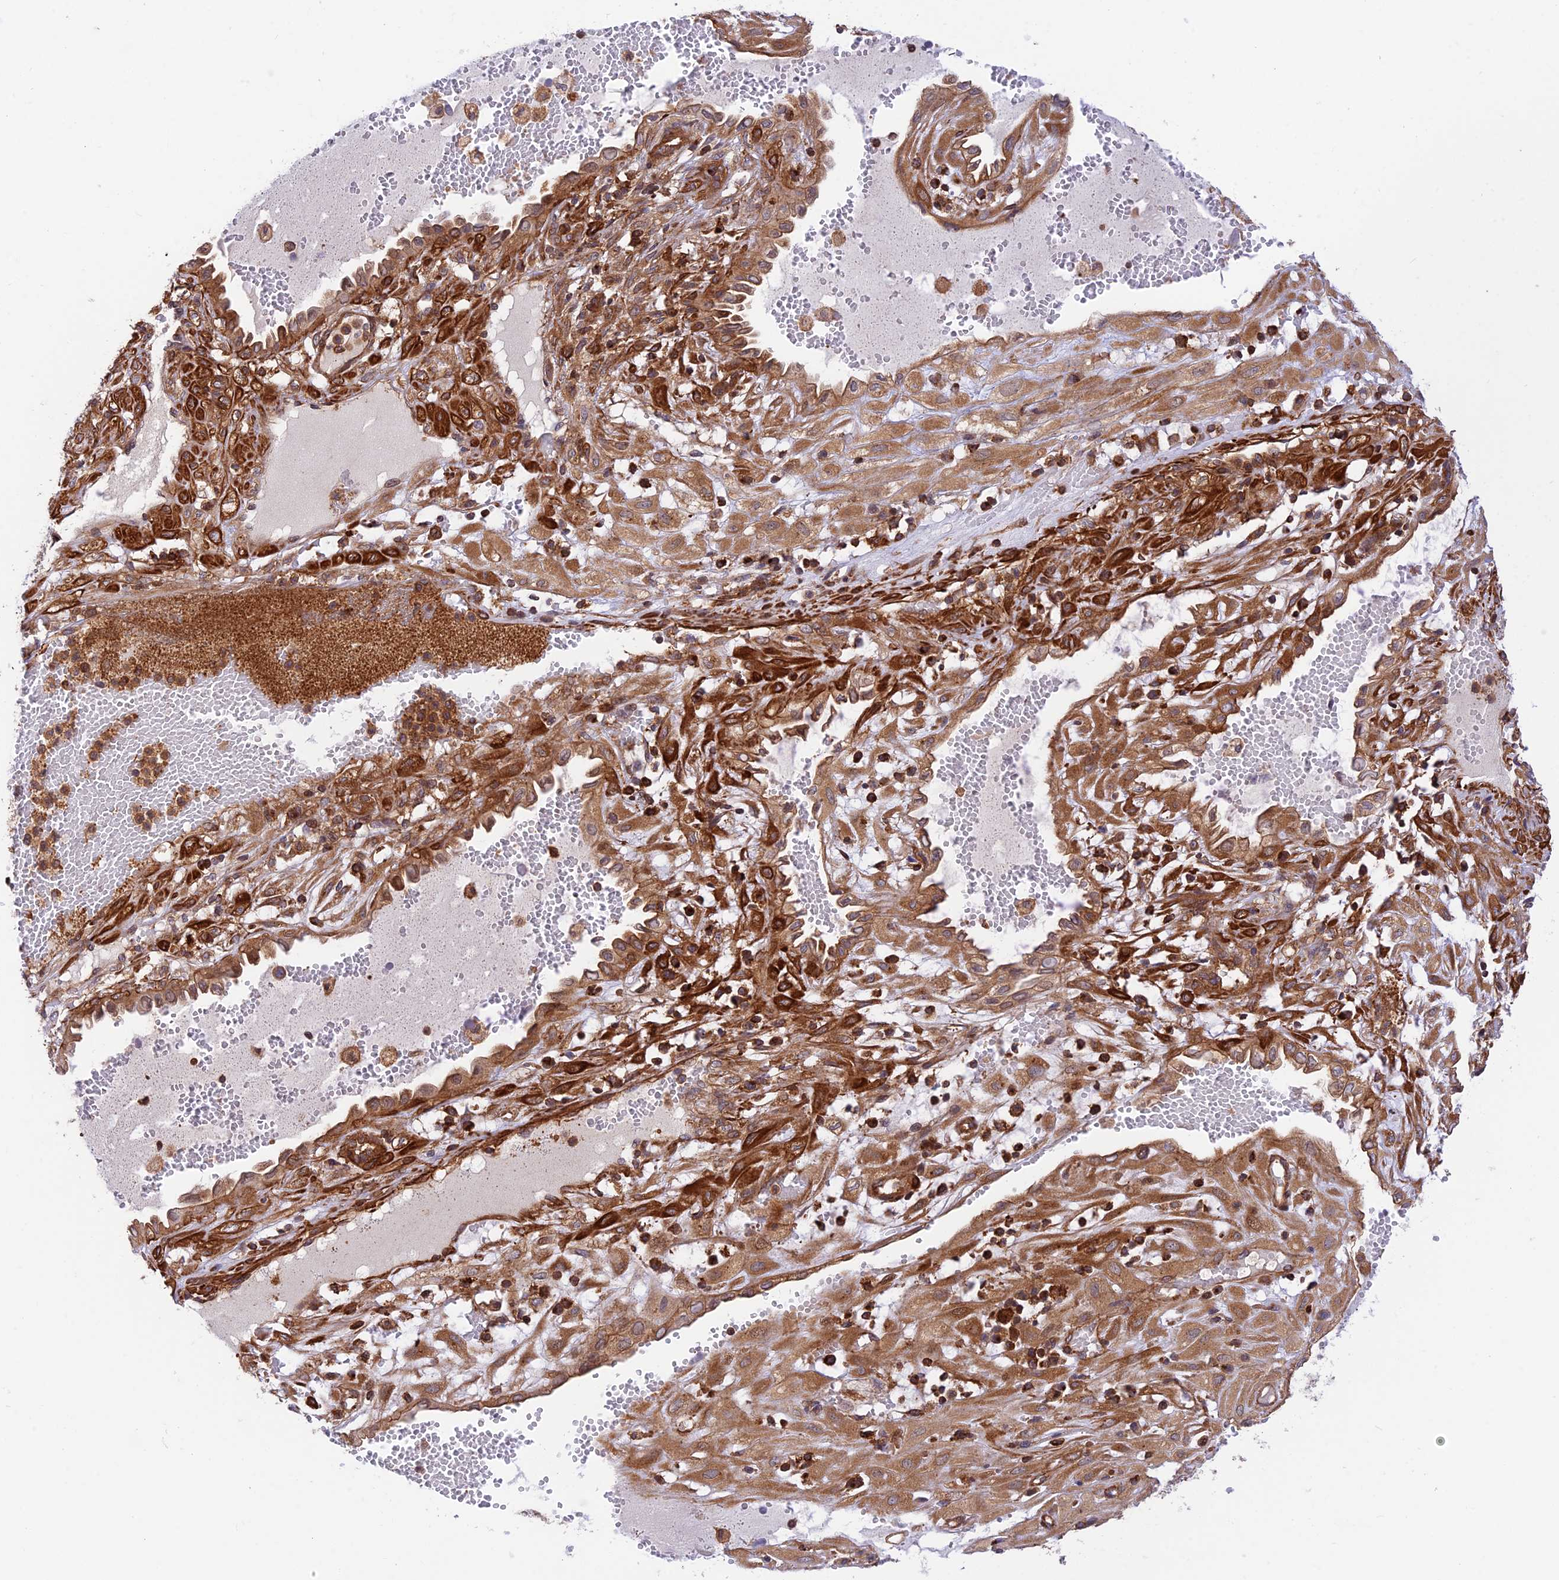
{"staining": {"intensity": "moderate", "quantity": ">75%", "location": "cytoplasmic/membranous"}, "tissue": "cervical cancer", "cell_type": "Tumor cells", "image_type": "cancer", "snomed": [{"axis": "morphology", "description": "Squamous cell carcinoma, NOS"}, {"axis": "topography", "description": "Cervix"}], "caption": "This histopathology image exhibits IHC staining of human squamous cell carcinoma (cervical), with medium moderate cytoplasmic/membranous positivity in approximately >75% of tumor cells.", "gene": "EVI5L", "patient": {"sex": "female", "age": 36}}